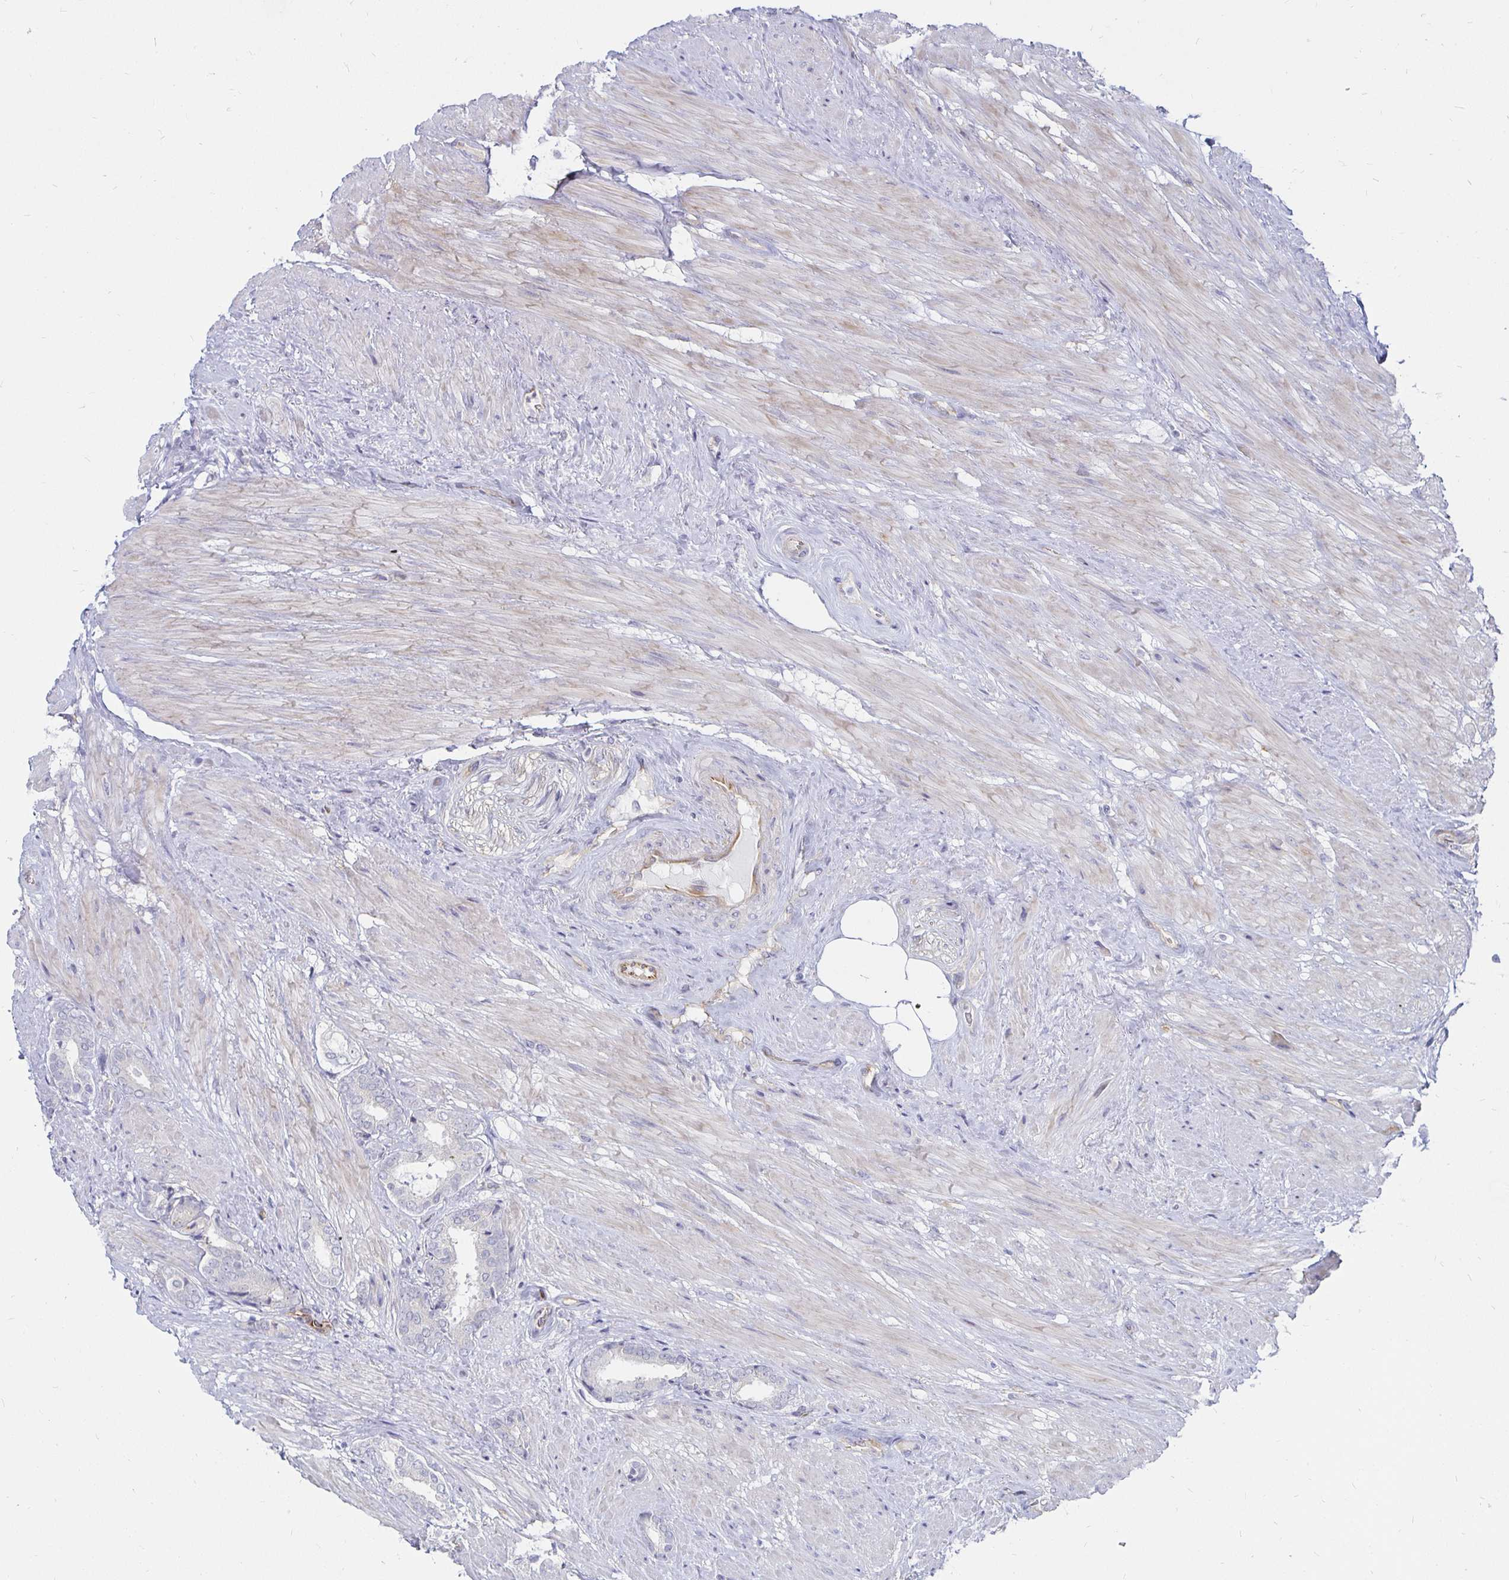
{"staining": {"intensity": "negative", "quantity": "none", "location": "none"}, "tissue": "prostate cancer", "cell_type": "Tumor cells", "image_type": "cancer", "snomed": [{"axis": "morphology", "description": "Adenocarcinoma, High grade"}, {"axis": "topography", "description": "Prostate"}], "caption": "Prostate cancer was stained to show a protein in brown. There is no significant expression in tumor cells.", "gene": "CCDC85A", "patient": {"sex": "male", "age": 56}}